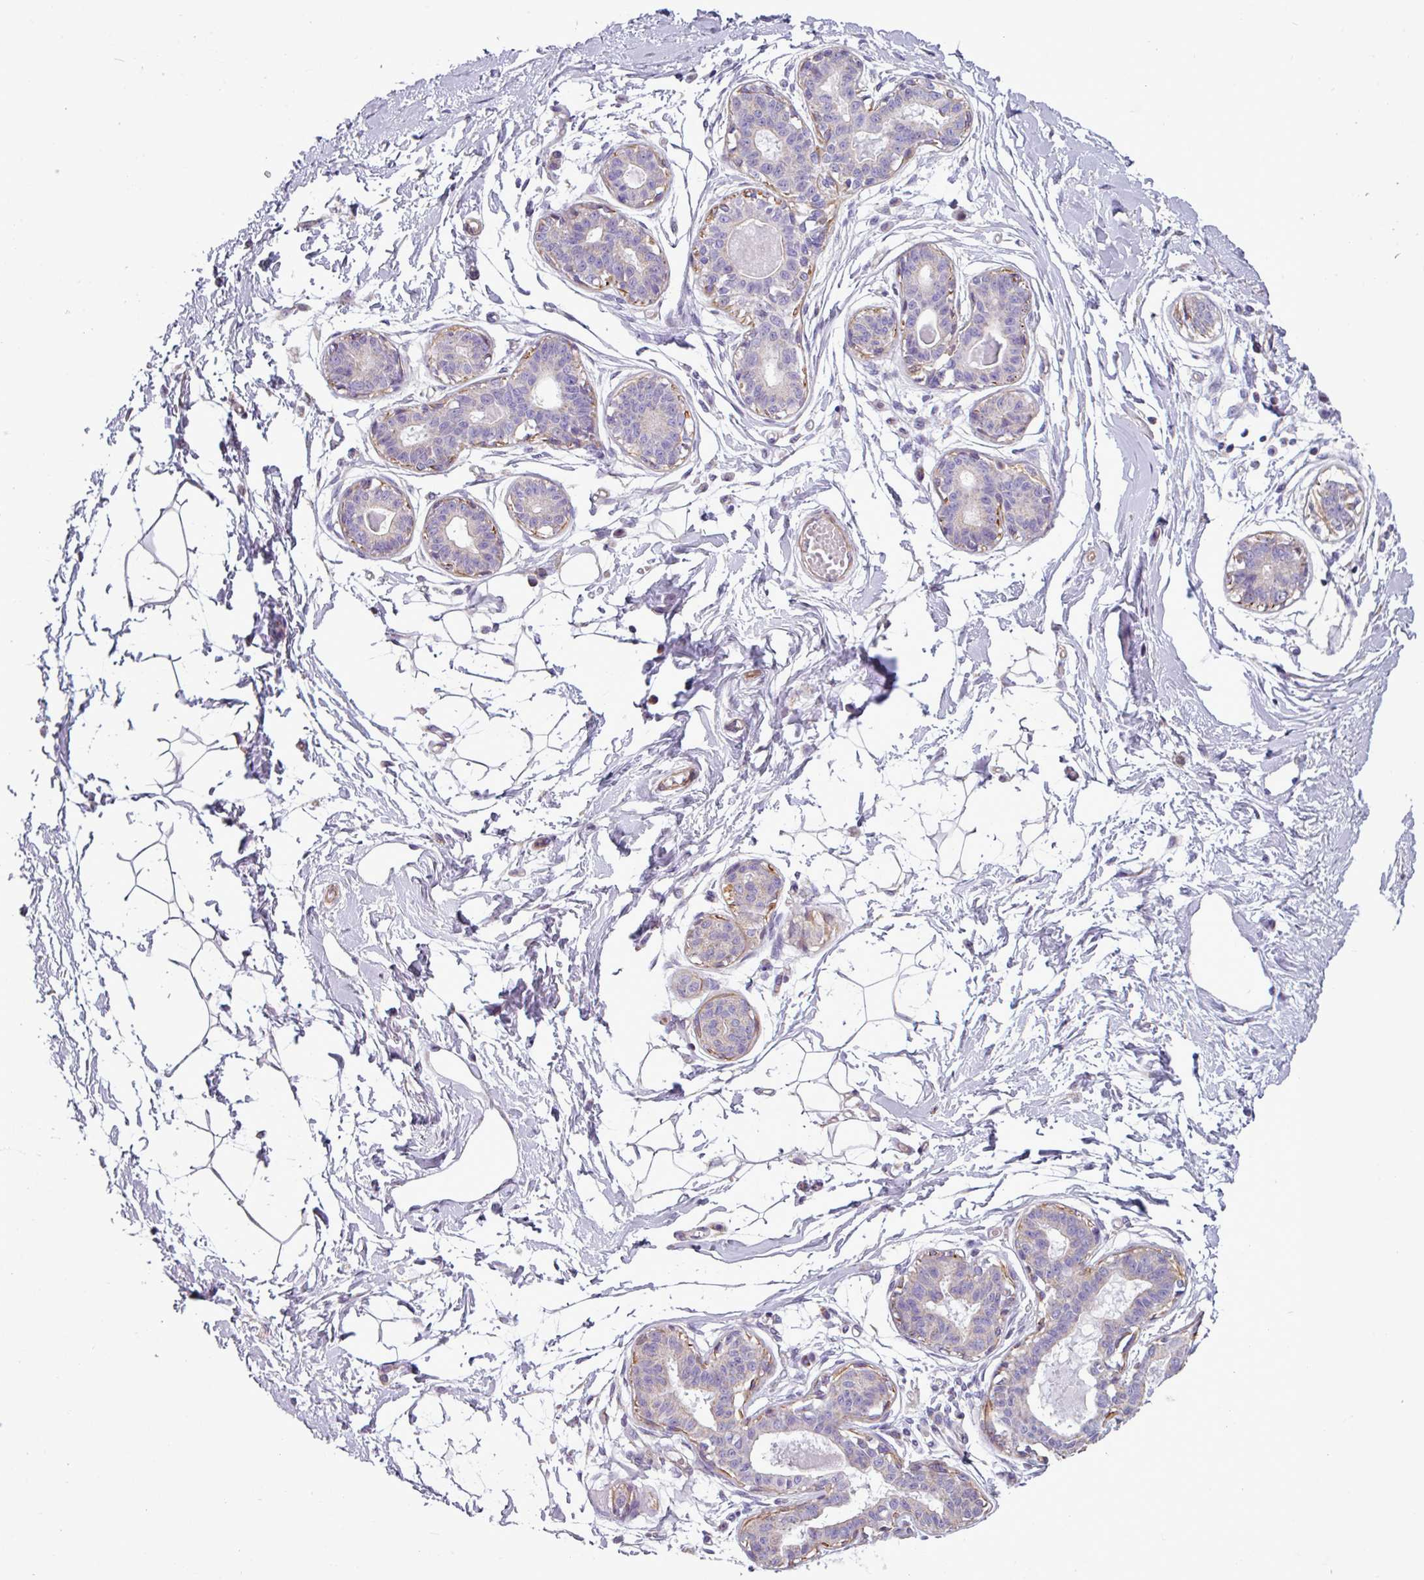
{"staining": {"intensity": "negative", "quantity": "none", "location": "none"}, "tissue": "breast", "cell_type": "Adipocytes", "image_type": "normal", "snomed": [{"axis": "morphology", "description": "Normal tissue, NOS"}, {"axis": "topography", "description": "Breast"}], "caption": "Histopathology image shows no significant protein positivity in adipocytes of unremarkable breast. (Stains: DAB IHC with hematoxylin counter stain, Microscopy: brightfield microscopy at high magnification).", "gene": "BTN2A2", "patient": {"sex": "female", "age": 45}}